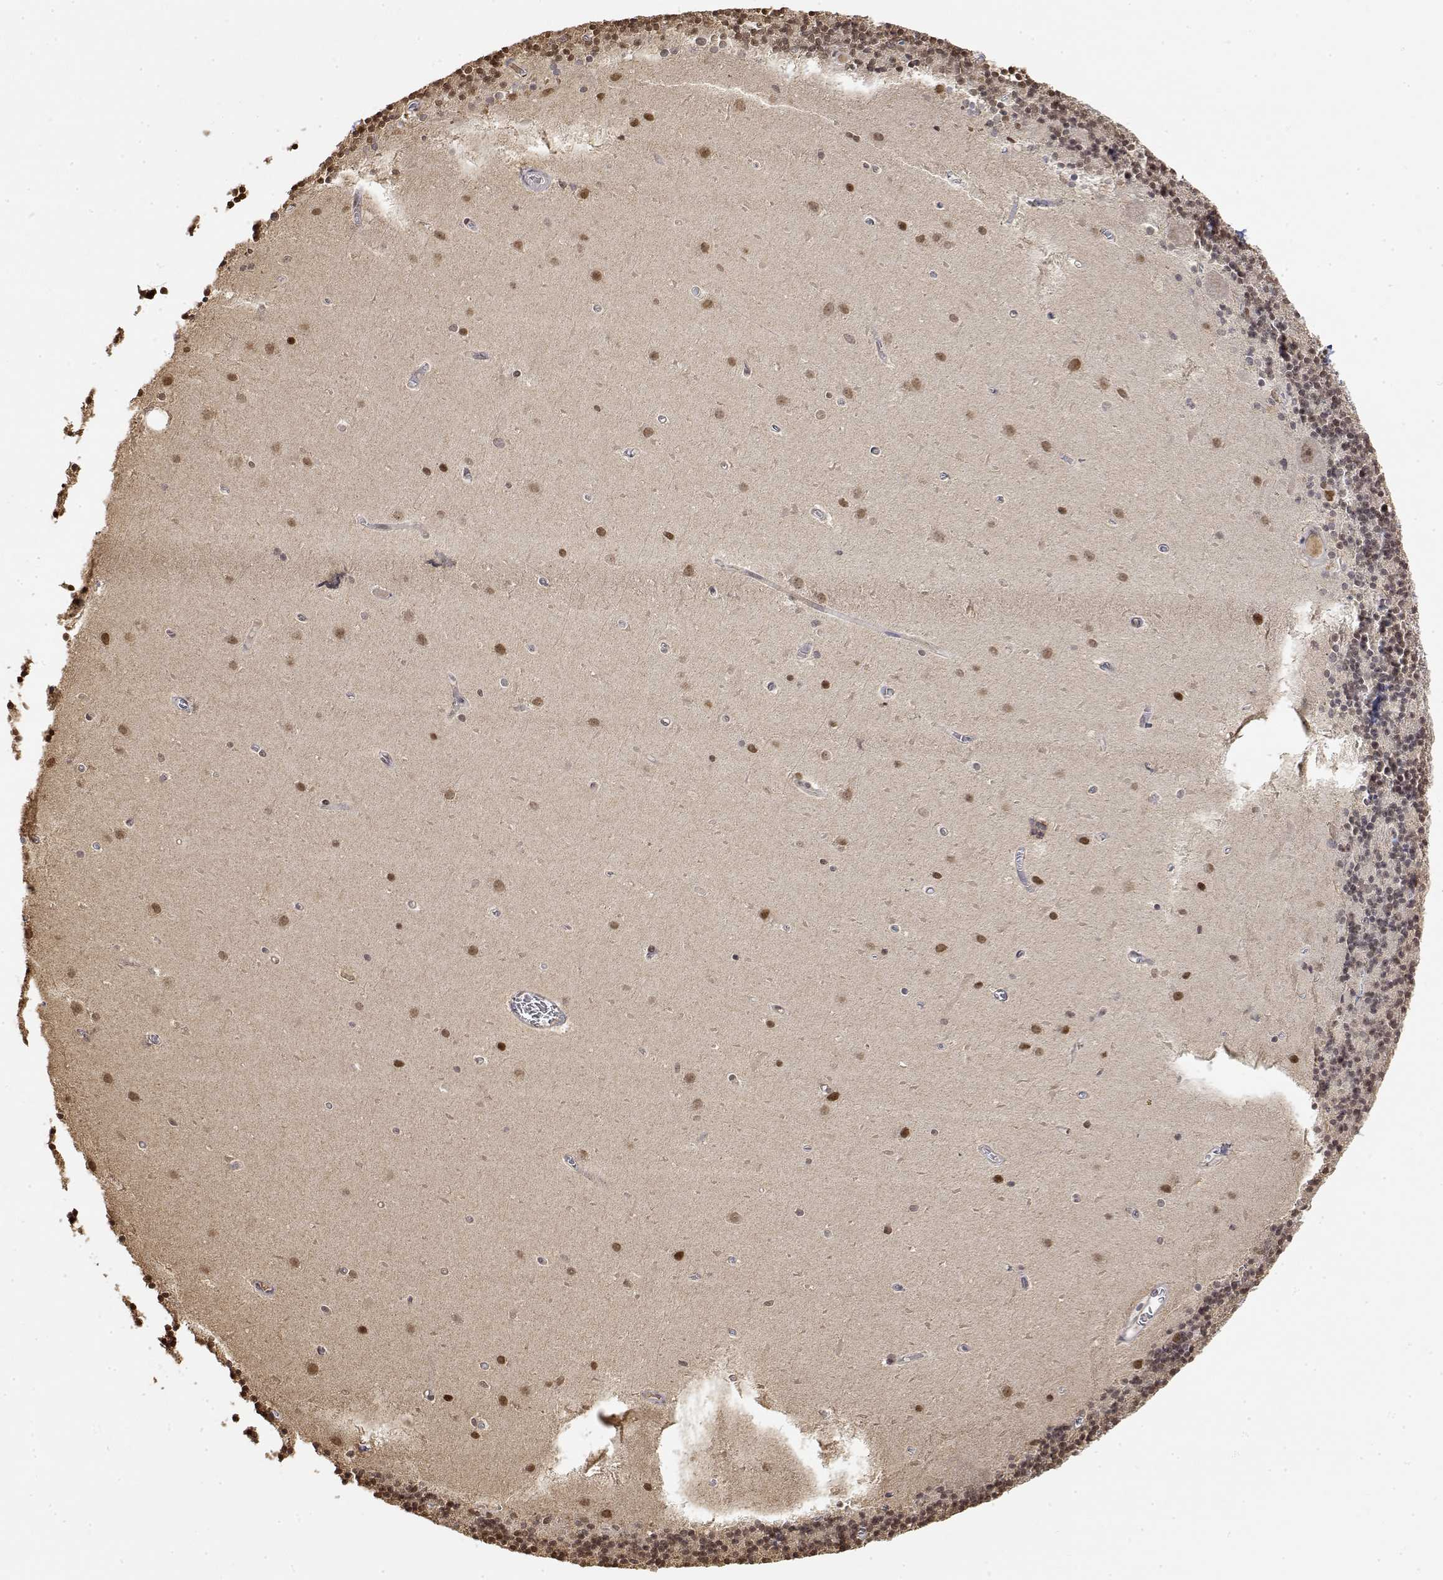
{"staining": {"intensity": "weak", "quantity": ">75%", "location": "nuclear"}, "tissue": "cerebellum", "cell_type": "Cells in granular layer", "image_type": "normal", "snomed": [{"axis": "morphology", "description": "Normal tissue, NOS"}, {"axis": "topography", "description": "Cerebellum"}], "caption": "Human cerebellum stained for a protein (brown) exhibits weak nuclear positive staining in approximately >75% of cells in granular layer.", "gene": "TPI1", "patient": {"sex": "male", "age": 70}}